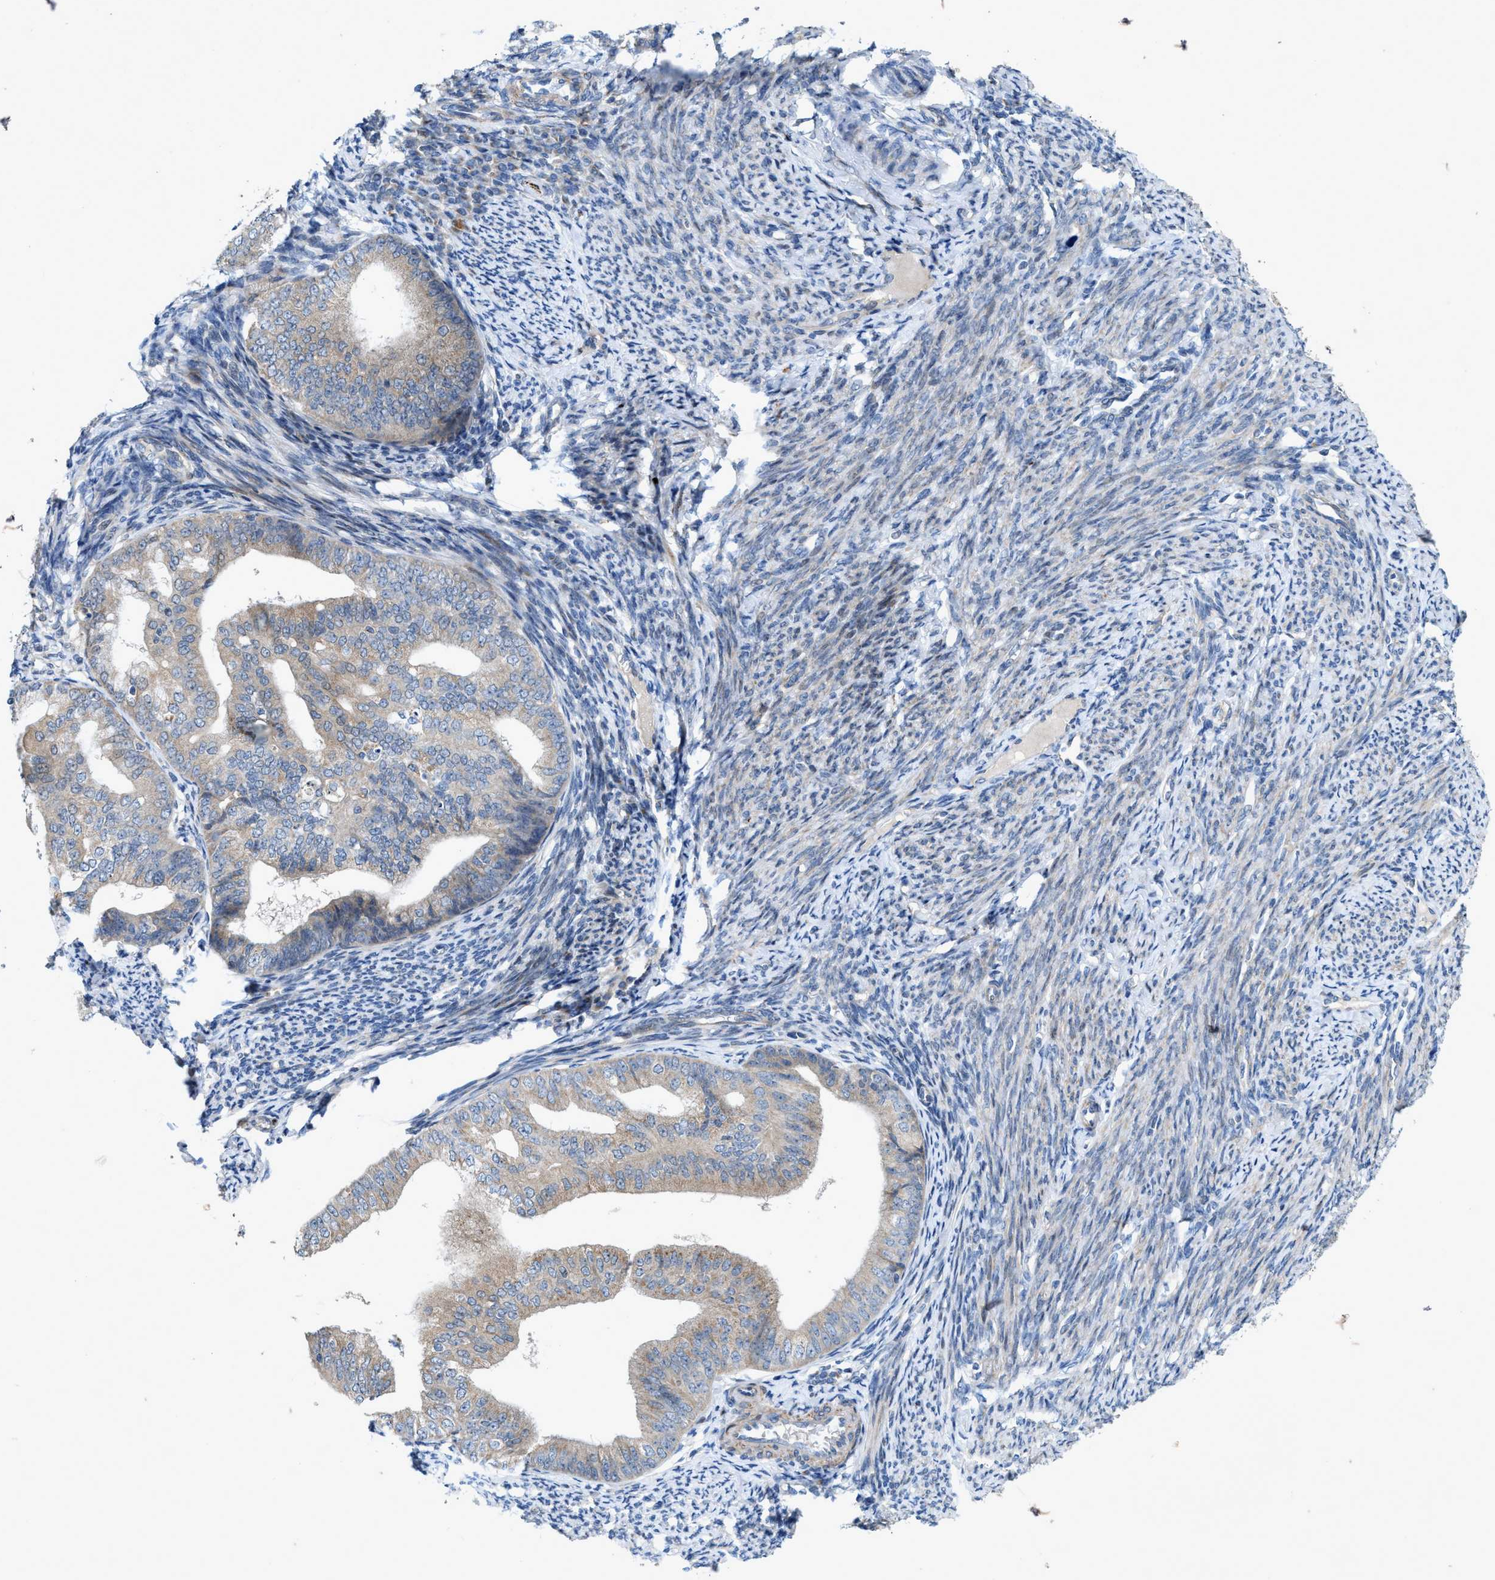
{"staining": {"intensity": "weak", "quantity": "<25%", "location": "cytoplasmic/membranous"}, "tissue": "endometrial cancer", "cell_type": "Tumor cells", "image_type": "cancer", "snomed": [{"axis": "morphology", "description": "Adenocarcinoma, NOS"}, {"axis": "topography", "description": "Endometrium"}], "caption": "A photomicrograph of human endometrial cancer (adenocarcinoma) is negative for staining in tumor cells. (Brightfield microscopy of DAB (3,3'-diaminobenzidine) immunohistochemistry (IHC) at high magnification).", "gene": "URGCP", "patient": {"sex": "female", "age": 63}}